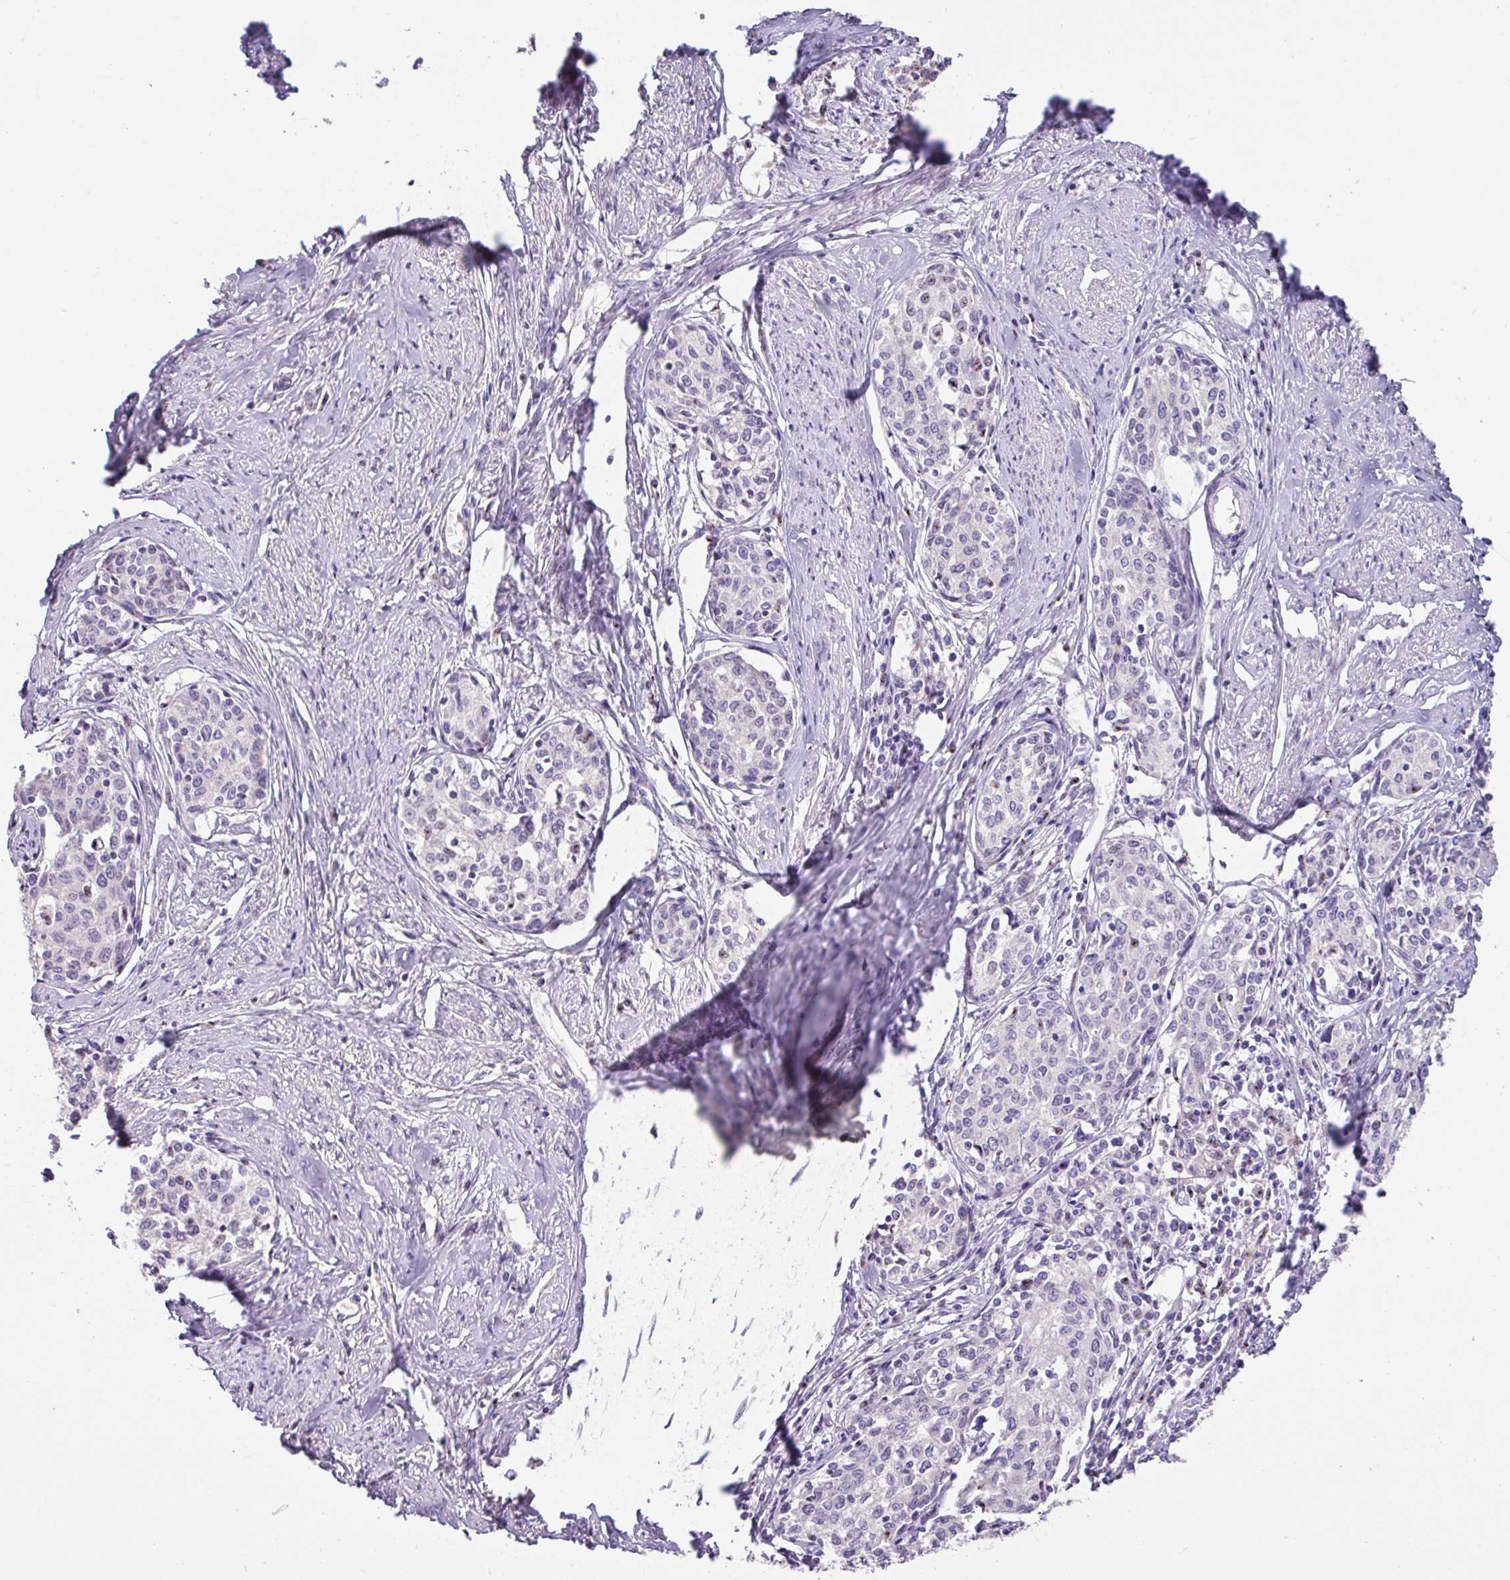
{"staining": {"intensity": "negative", "quantity": "none", "location": "none"}, "tissue": "cervical cancer", "cell_type": "Tumor cells", "image_type": "cancer", "snomed": [{"axis": "morphology", "description": "Squamous cell carcinoma, NOS"}, {"axis": "morphology", "description": "Adenocarcinoma, NOS"}, {"axis": "topography", "description": "Cervix"}], "caption": "High magnification brightfield microscopy of adenocarcinoma (cervical) stained with DAB (brown) and counterstained with hematoxylin (blue): tumor cells show no significant staining.", "gene": "ZG16", "patient": {"sex": "female", "age": 52}}